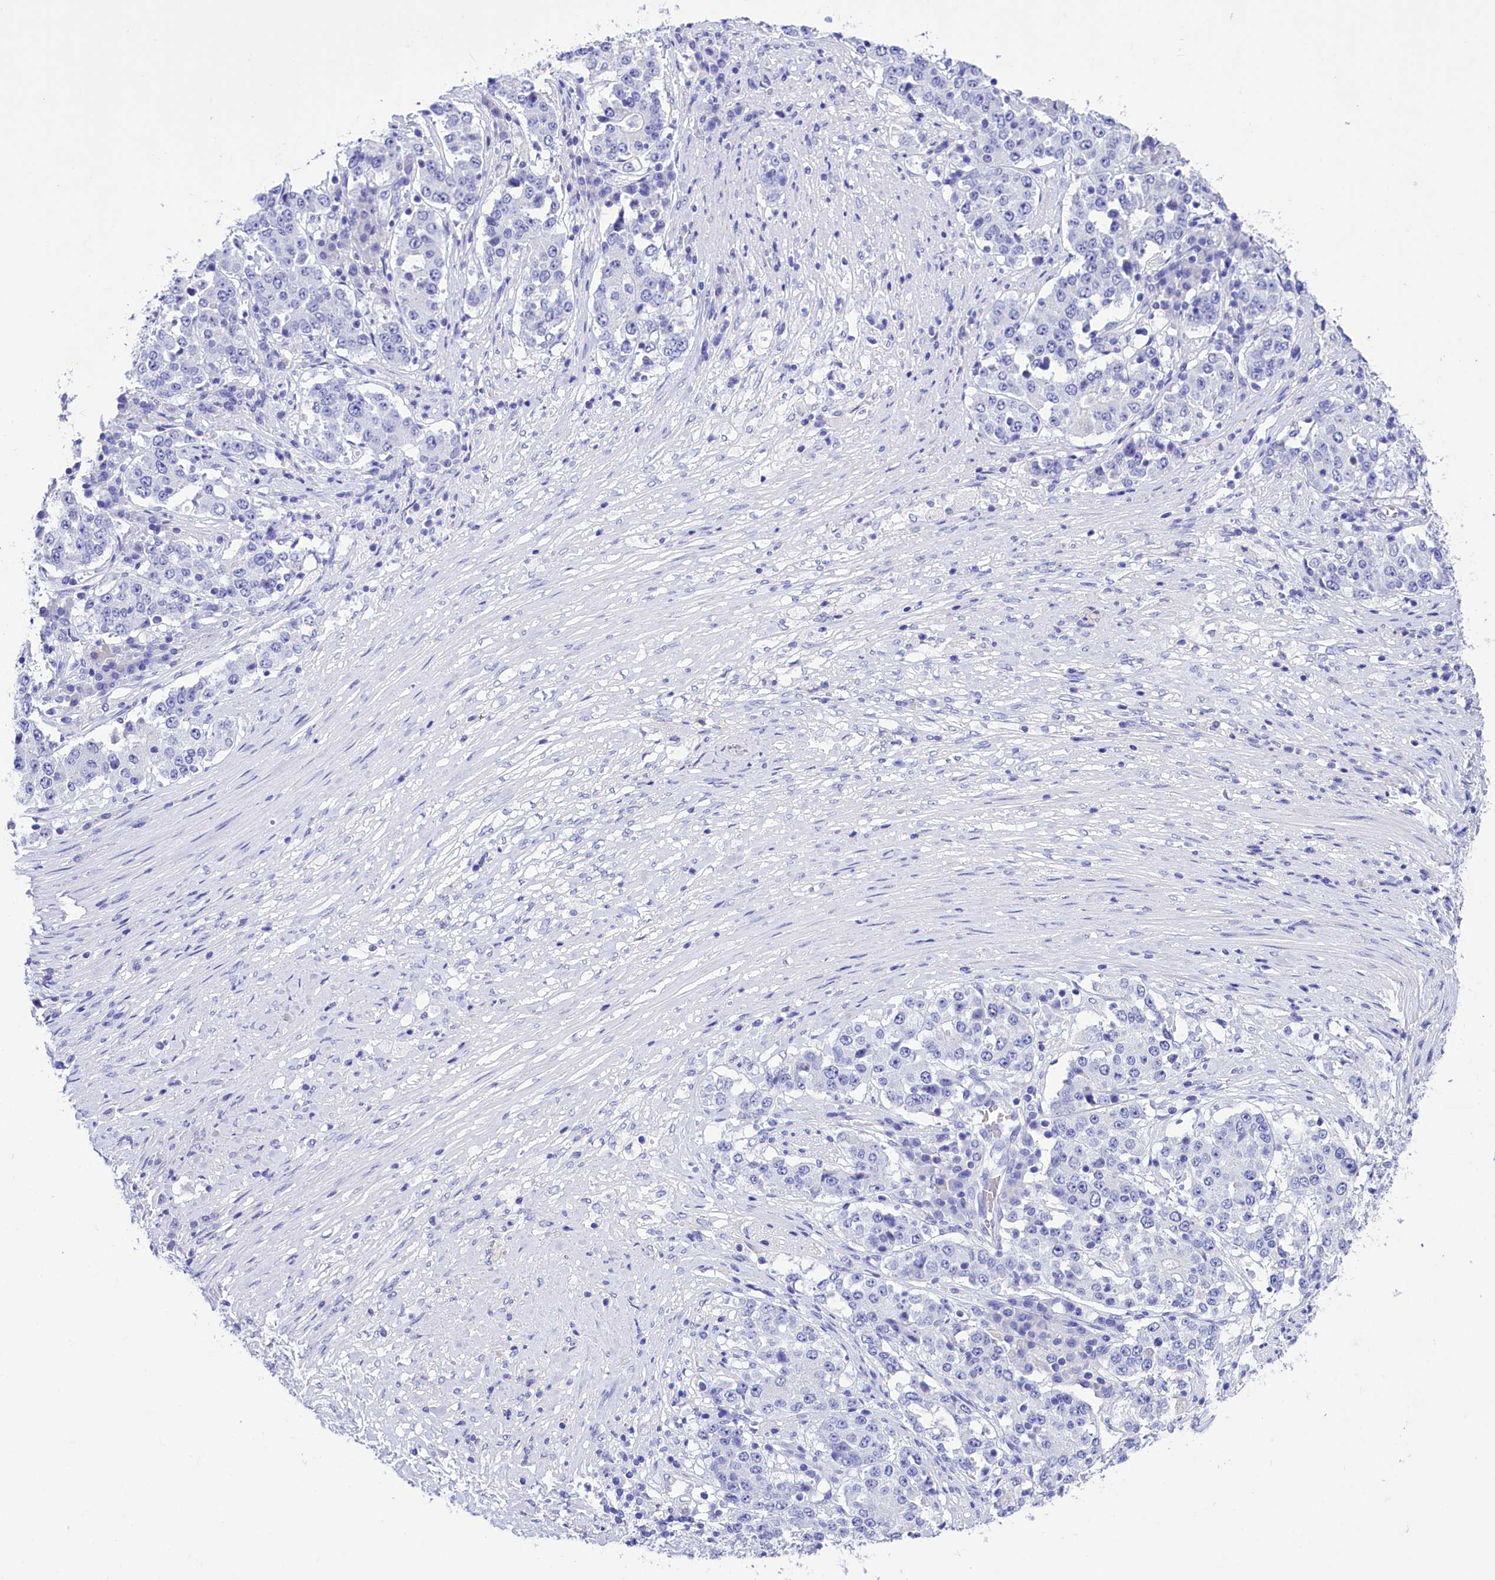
{"staining": {"intensity": "negative", "quantity": "none", "location": "none"}, "tissue": "stomach cancer", "cell_type": "Tumor cells", "image_type": "cancer", "snomed": [{"axis": "morphology", "description": "Adenocarcinoma, NOS"}, {"axis": "topography", "description": "Stomach"}], "caption": "Immunohistochemistry (IHC) of stomach cancer (adenocarcinoma) demonstrates no positivity in tumor cells. The staining is performed using DAB (3,3'-diaminobenzidine) brown chromogen with nuclei counter-stained in using hematoxylin.", "gene": "TTC36", "patient": {"sex": "male", "age": 59}}